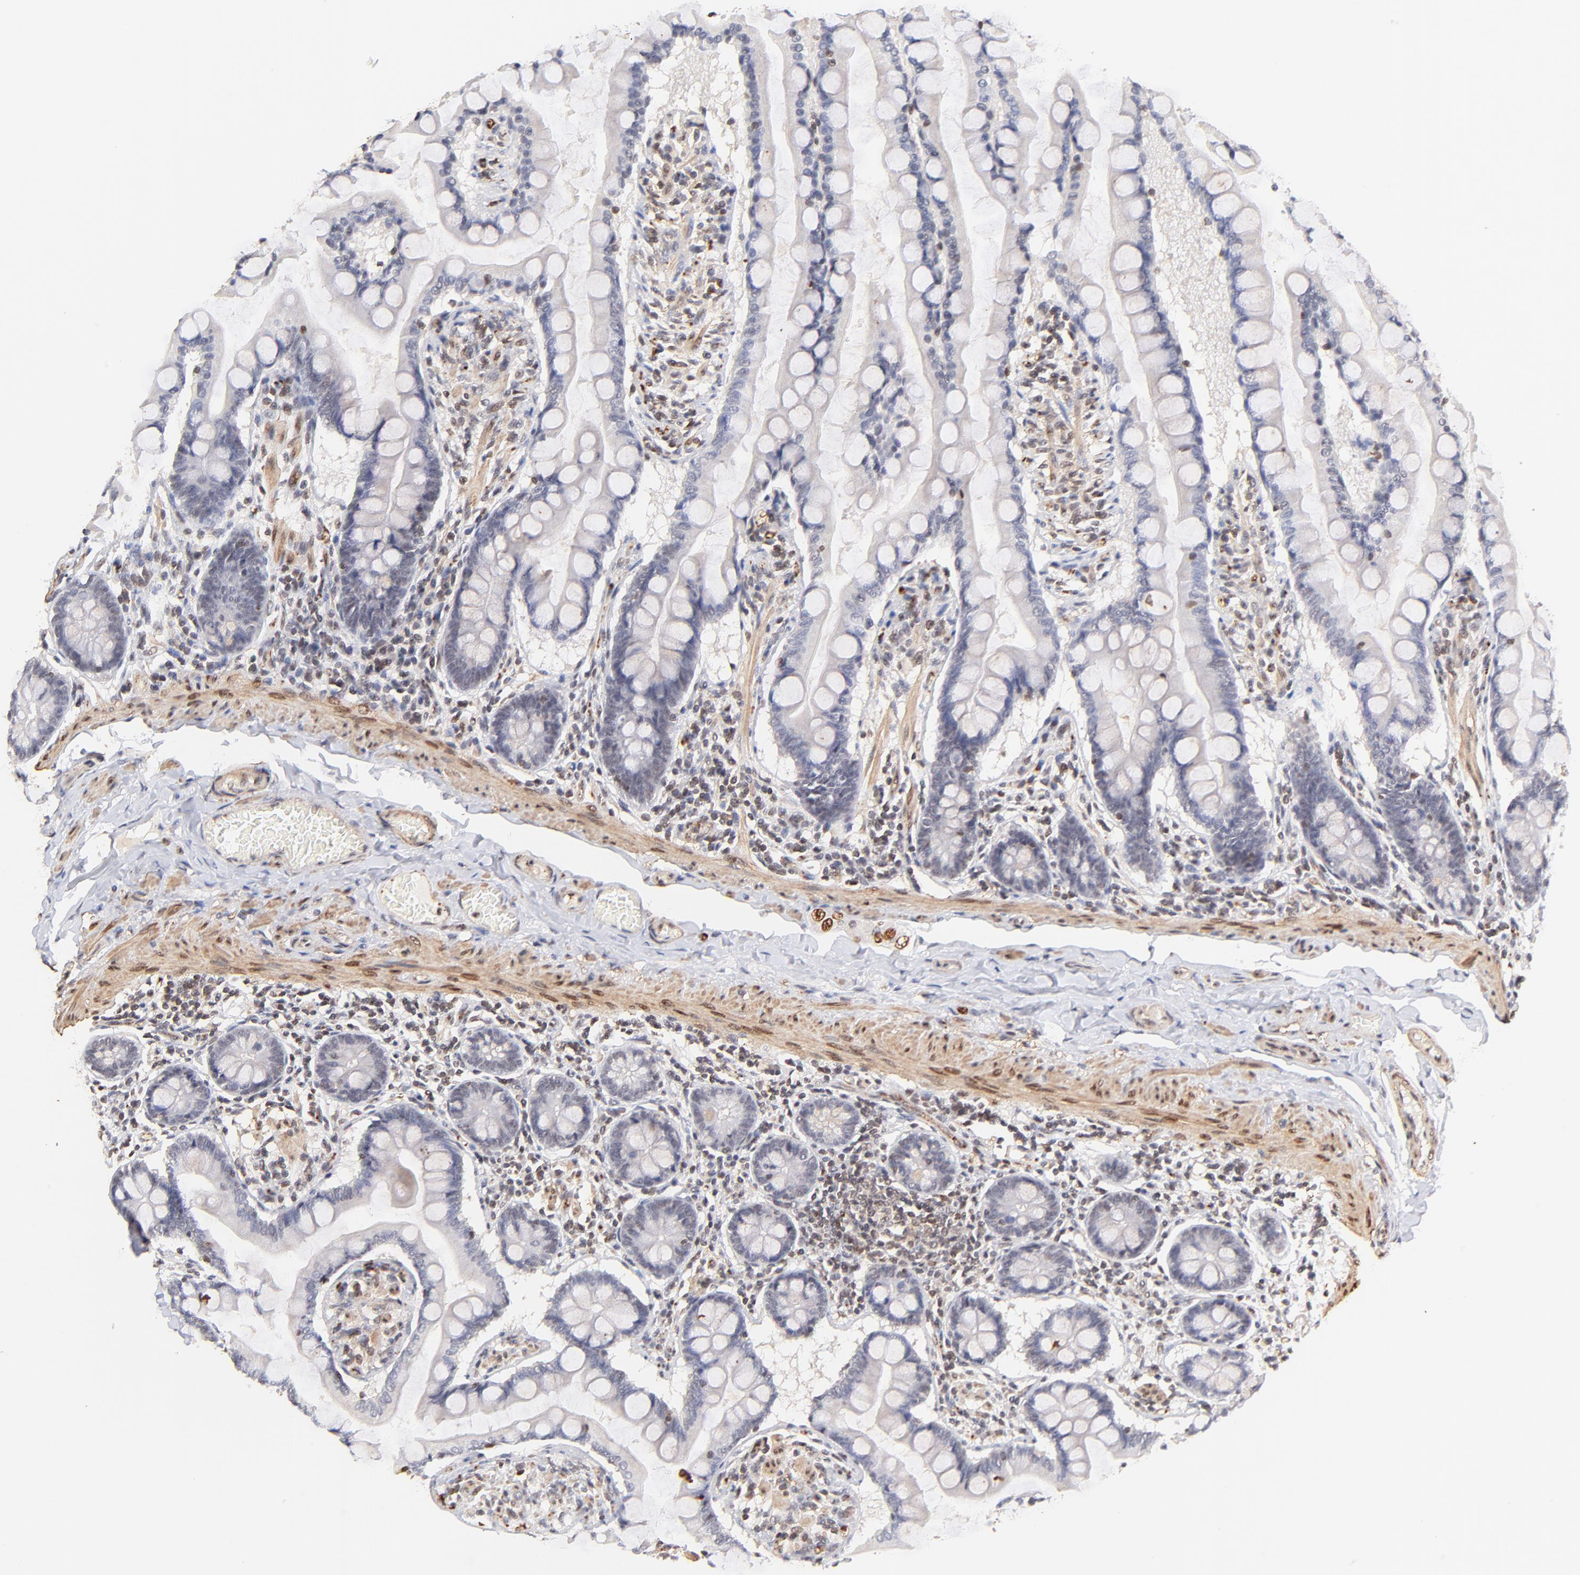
{"staining": {"intensity": "weak", "quantity": "25%-75%", "location": "nuclear"}, "tissue": "small intestine", "cell_type": "Glandular cells", "image_type": "normal", "snomed": [{"axis": "morphology", "description": "Normal tissue, NOS"}, {"axis": "topography", "description": "Small intestine"}], "caption": "Protein analysis of unremarkable small intestine exhibits weak nuclear positivity in approximately 25%-75% of glandular cells.", "gene": "ZFP92", "patient": {"sex": "male", "age": 41}}